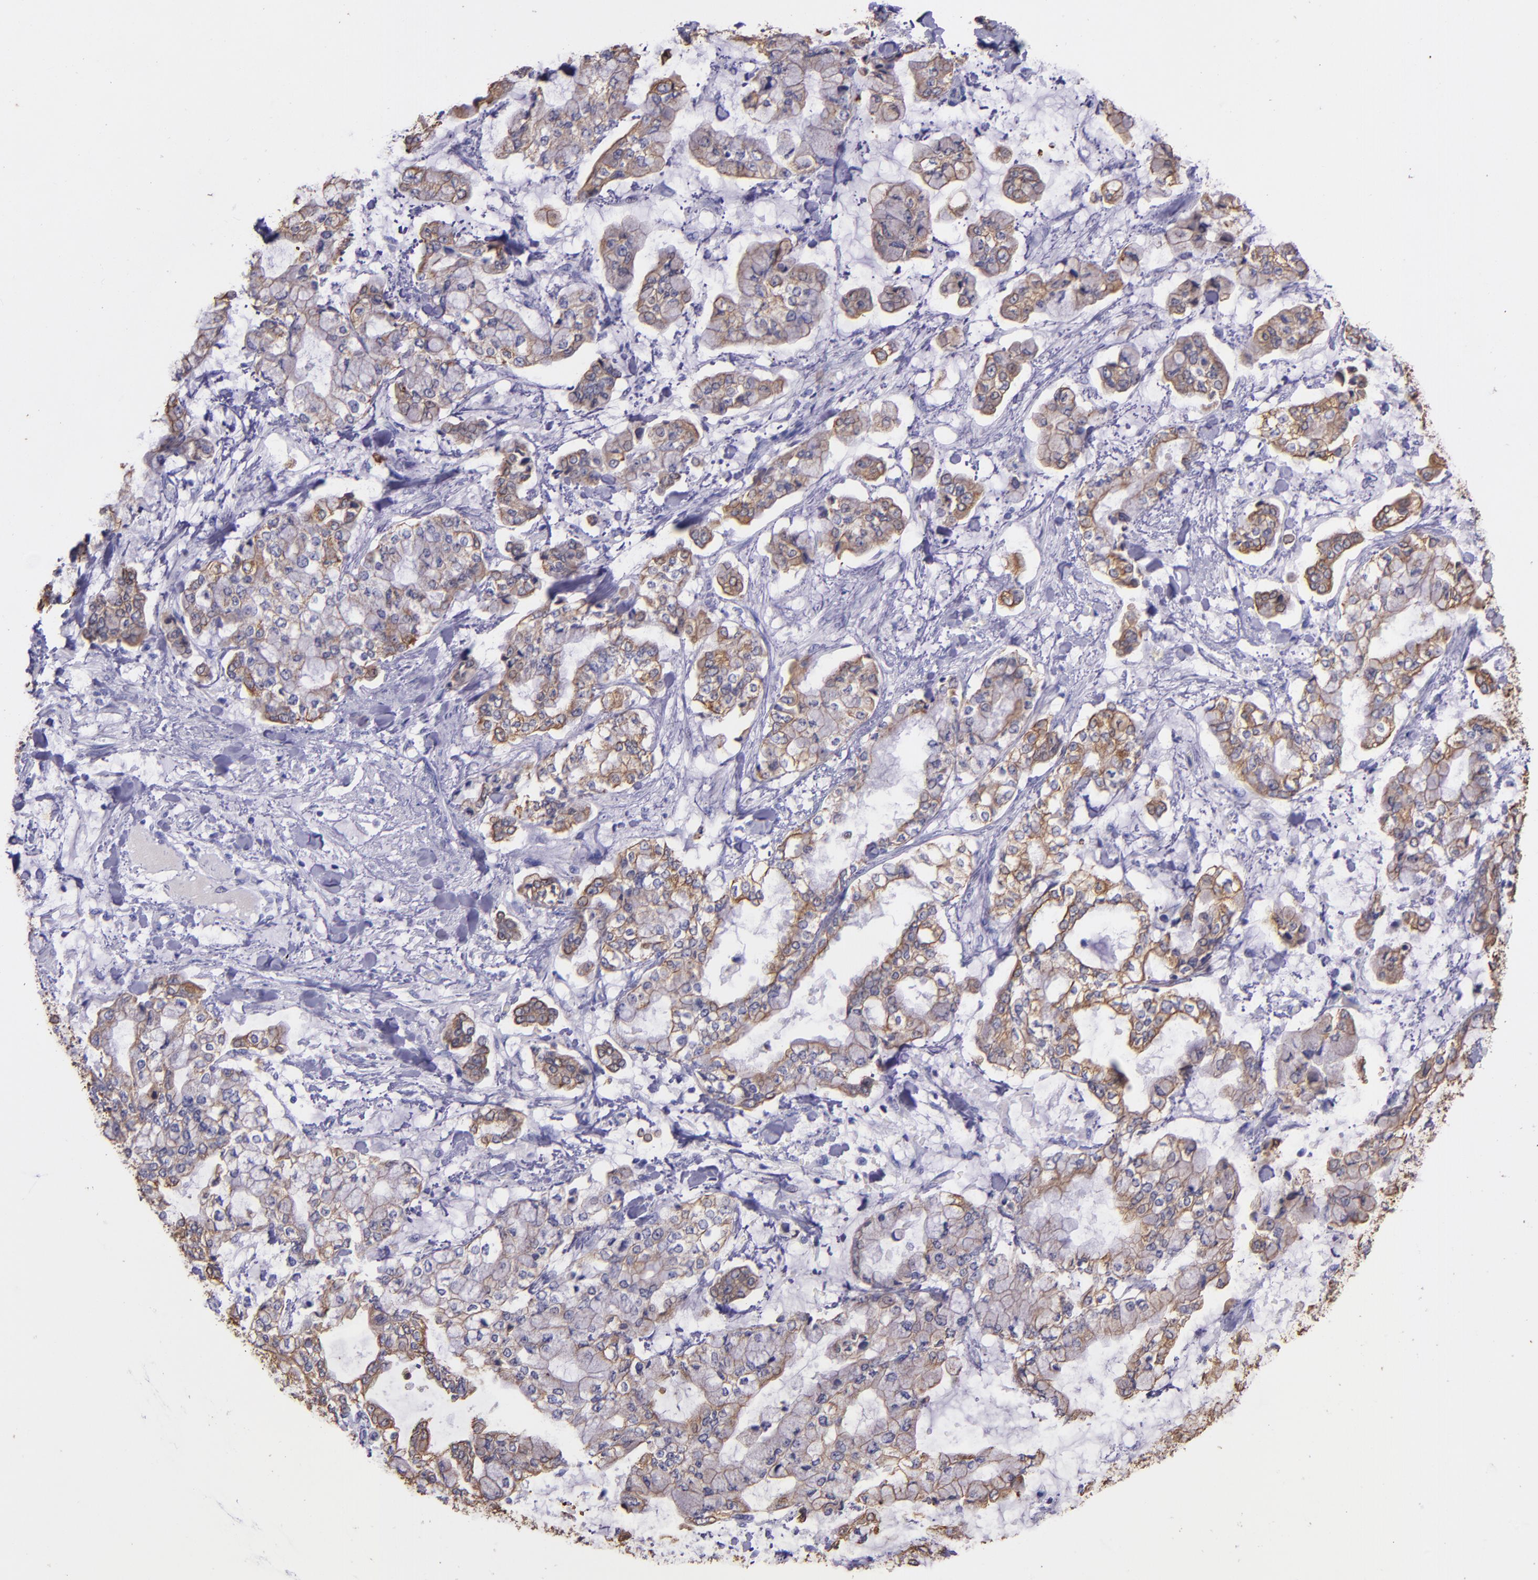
{"staining": {"intensity": "moderate", "quantity": ">75%", "location": "cytoplasmic/membranous"}, "tissue": "stomach cancer", "cell_type": "Tumor cells", "image_type": "cancer", "snomed": [{"axis": "morphology", "description": "Normal tissue, NOS"}, {"axis": "morphology", "description": "Adenocarcinoma, NOS"}, {"axis": "topography", "description": "Stomach, upper"}, {"axis": "topography", "description": "Stomach"}], "caption": "Protein expression analysis of stomach adenocarcinoma demonstrates moderate cytoplasmic/membranous positivity in about >75% of tumor cells.", "gene": "KRT4", "patient": {"sex": "male", "age": 76}}